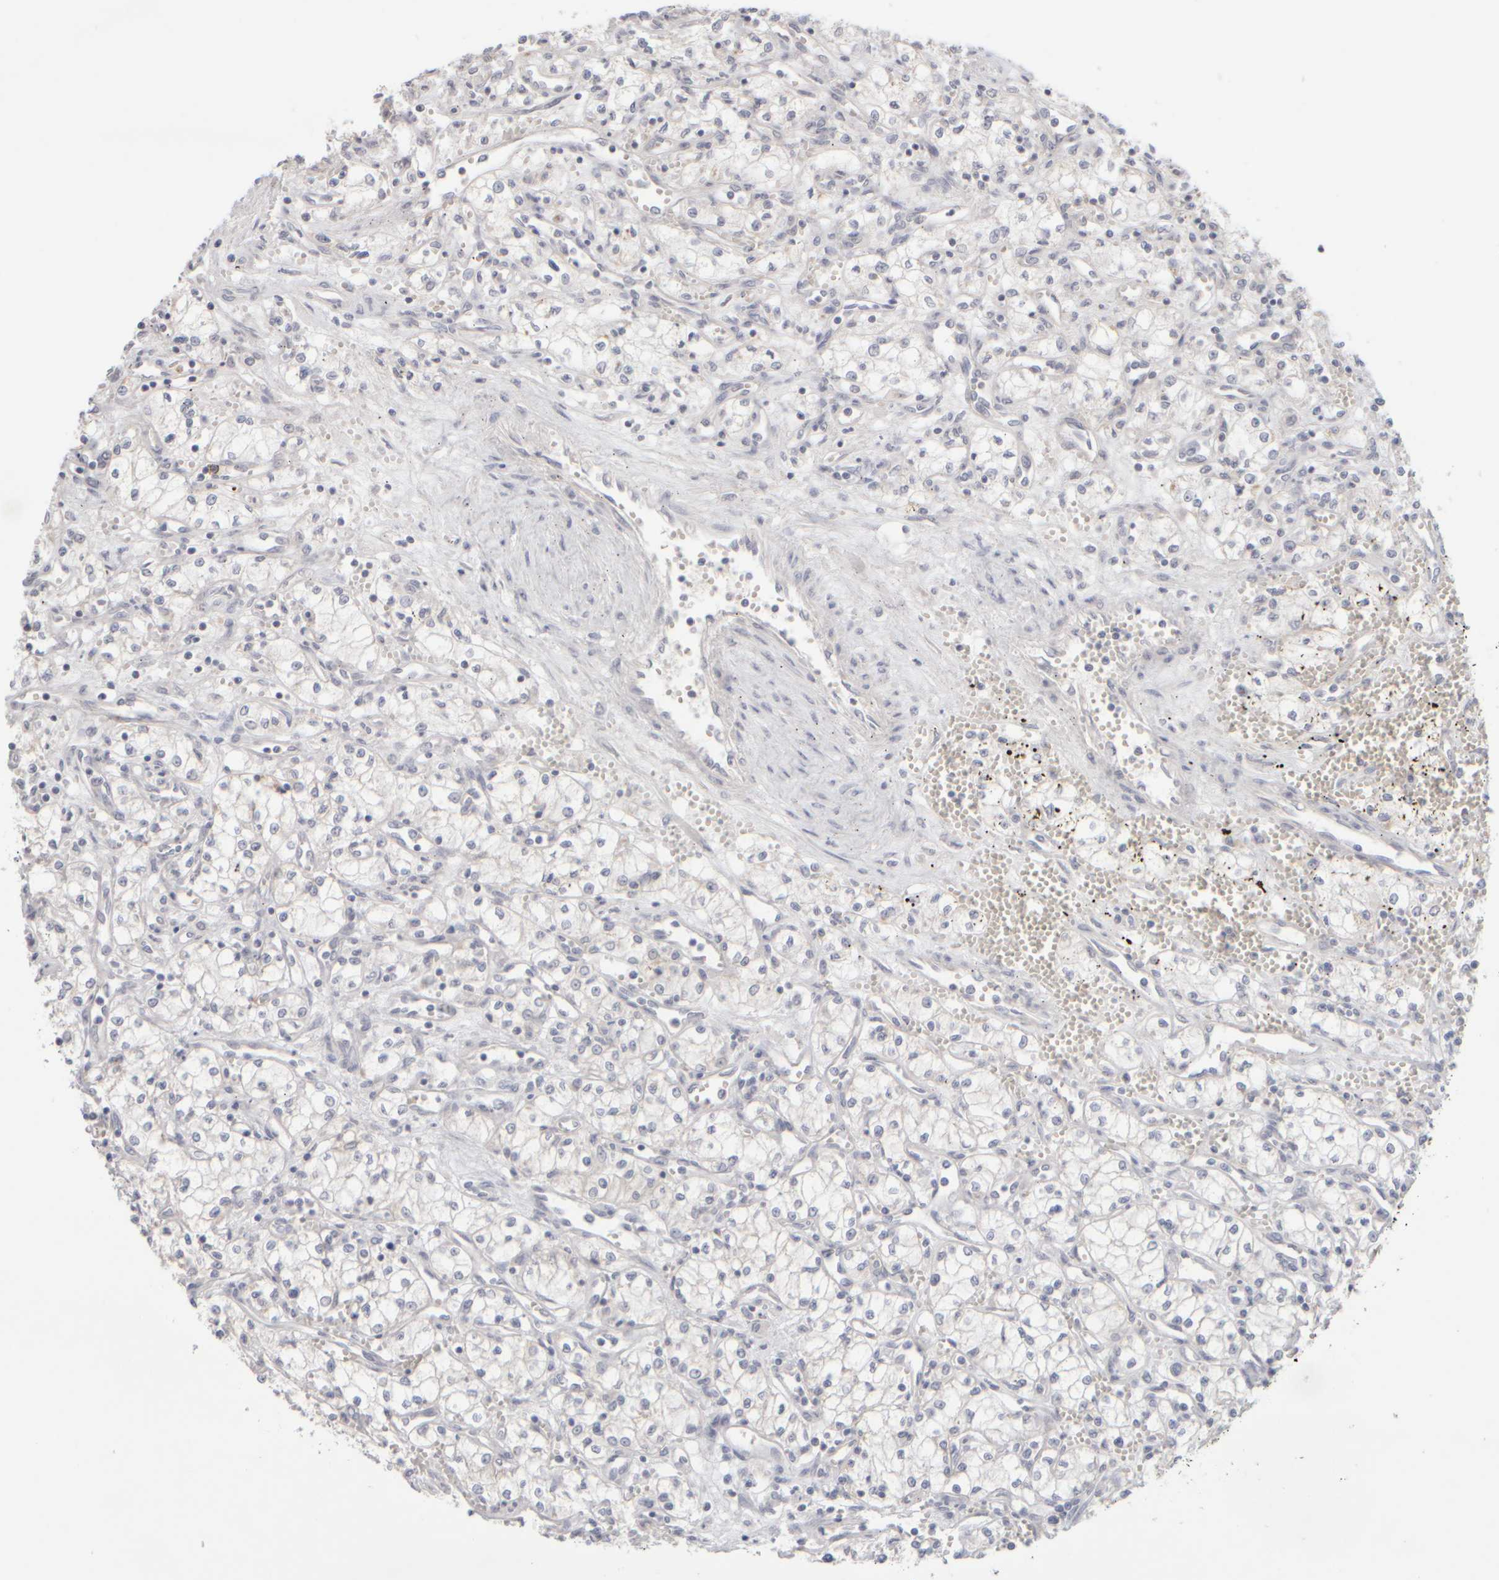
{"staining": {"intensity": "negative", "quantity": "none", "location": "none"}, "tissue": "renal cancer", "cell_type": "Tumor cells", "image_type": "cancer", "snomed": [{"axis": "morphology", "description": "Adenocarcinoma, NOS"}, {"axis": "topography", "description": "Kidney"}], "caption": "Tumor cells show no significant protein staining in renal cancer (adenocarcinoma). Brightfield microscopy of immunohistochemistry (IHC) stained with DAB (brown) and hematoxylin (blue), captured at high magnification.", "gene": "ZNF112", "patient": {"sex": "male", "age": 59}}